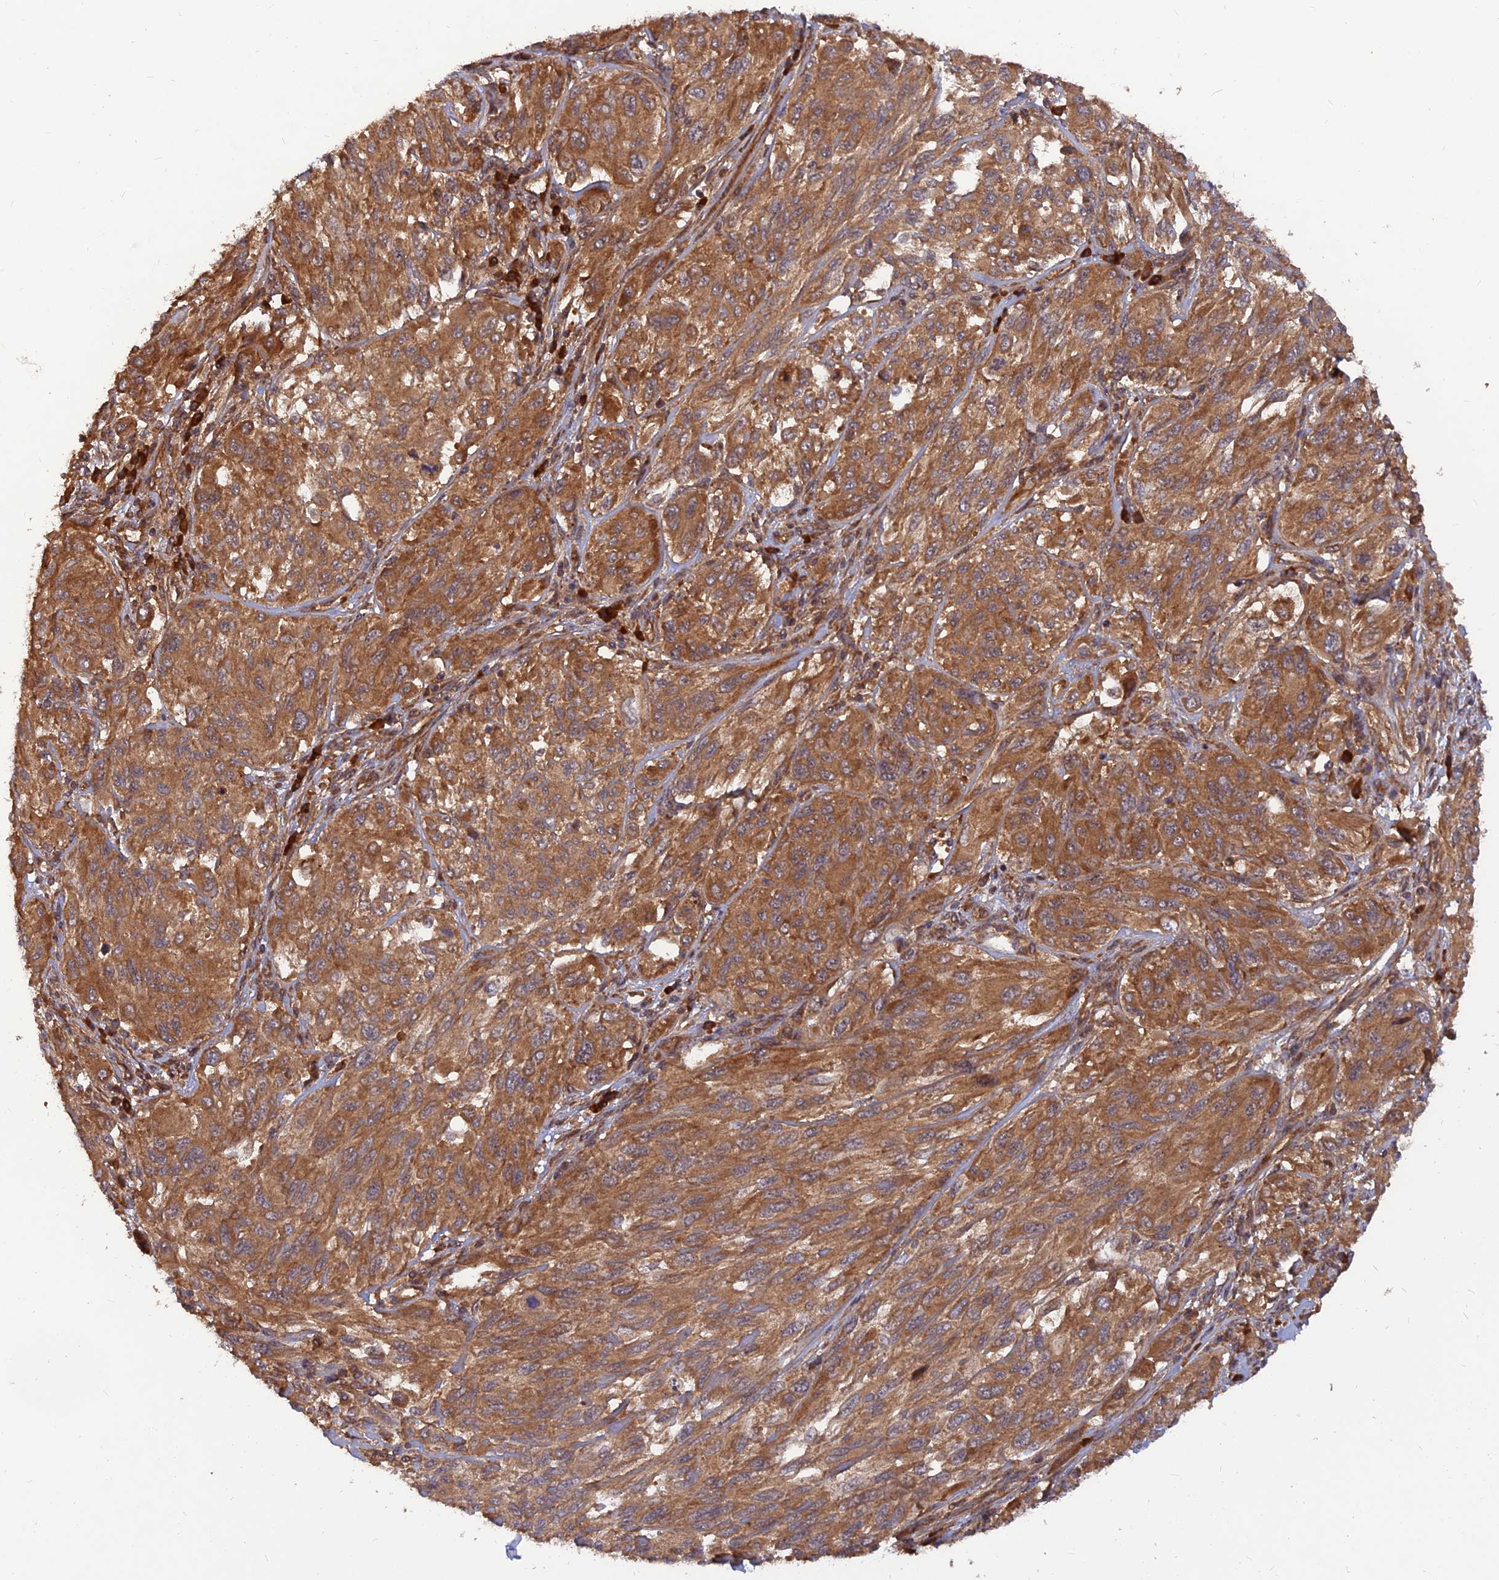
{"staining": {"intensity": "strong", "quantity": ">75%", "location": "cytoplasmic/membranous"}, "tissue": "melanoma", "cell_type": "Tumor cells", "image_type": "cancer", "snomed": [{"axis": "morphology", "description": "Malignant melanoma, NOS"}, {"axis": "topography", "description": "Skin"}], "caption": "High-magnification brightfield microscopy of malignant melanoma stained with DAB (3,3'-diaminobenzidine) (brown) and counterstained with hematoxylin (blue). tumor cells exhibit strong cytoplasmic/membranous expression is identified in about>75% of cells.", "gene": "RELCH", "patient": {"sex": "female", "age": 91}}